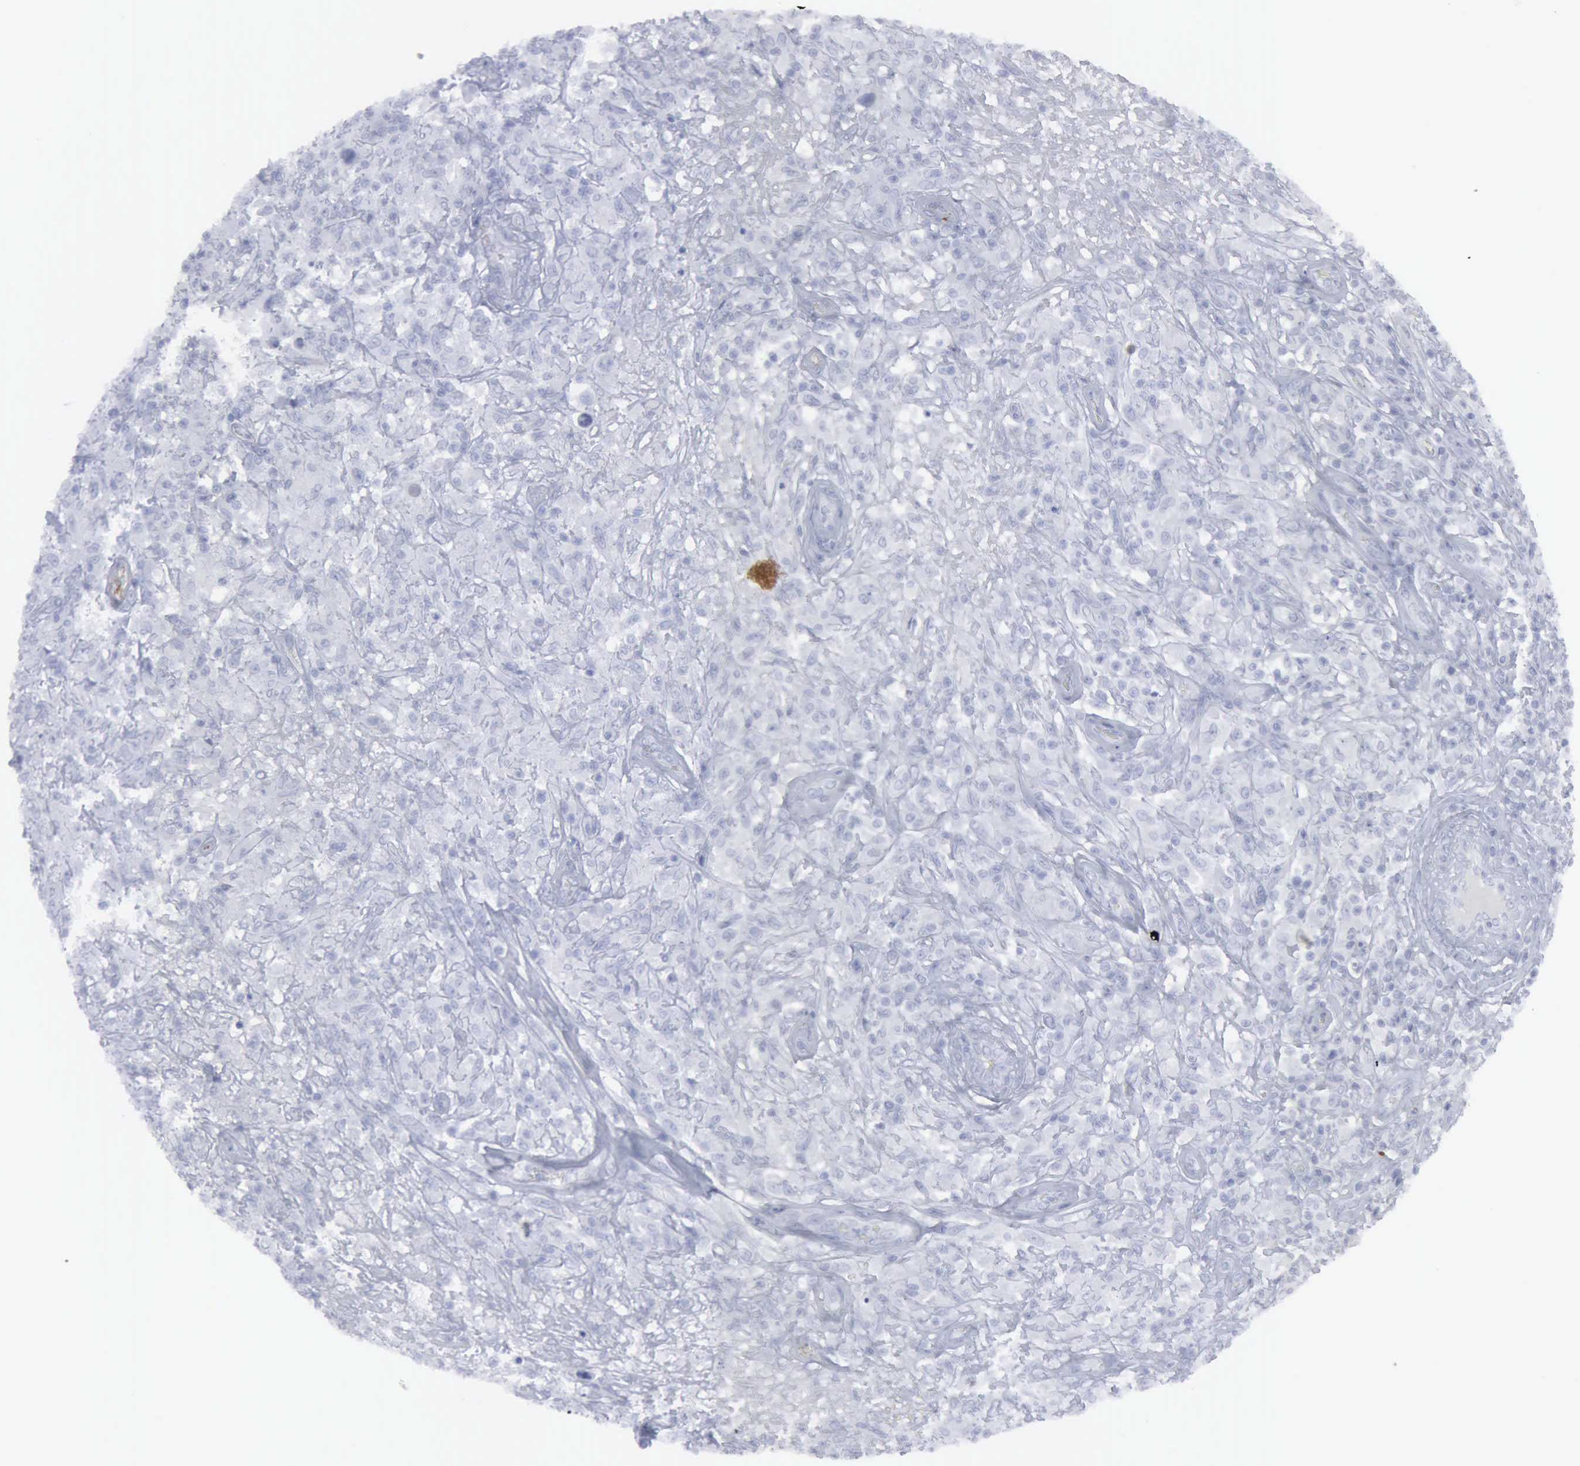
{"staining": {"intensity": "negative", "quantity": "none", "location": "none"}, "tissue": "testis cancer", "cell_type": "Tumor cells", "image_type": "cancer", "snomed": [{"axis": "morphology", "description": "Seminoma, NOS"}, {"axis": "topography", "description": "Testis"}], "caption": "Testis cancer was stained to show a protein in brown. There is no significant expression in tumor cells.", "gene": "VCAM1", "patient": {"sex": "male", "age": 34}}